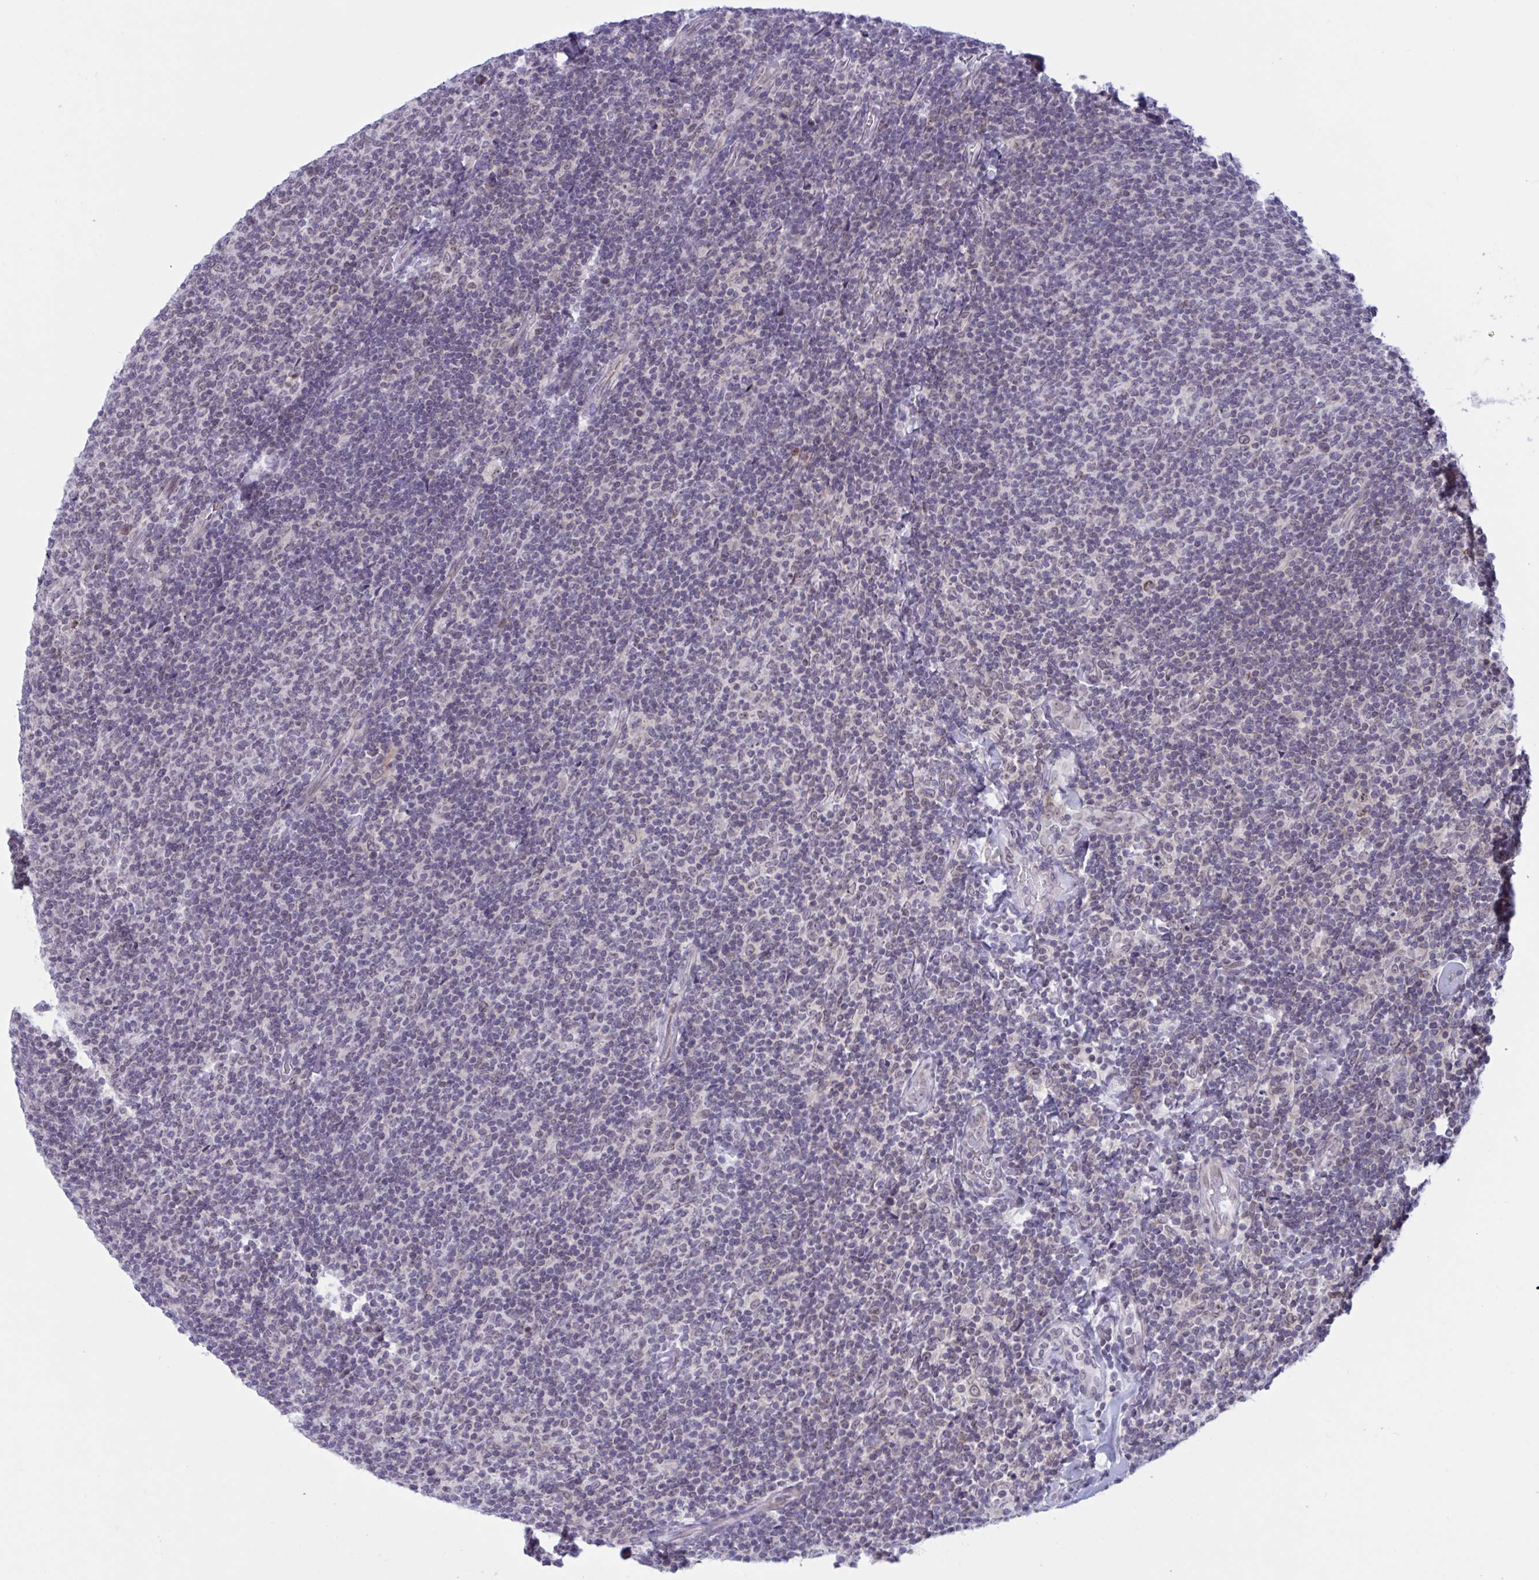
{"staining": {"intensity": "negative", "quantity": "none", "location": "none"}, "tissue": "lymphoma", "cell_type": "Tumor cells", "image_type": "cancer", "snomed": [{"axis": "morphology", "description": "Malignant lymphoma, non-Hodgkin's type, Low grade"}, {"axis": "topography", "description": "Lymph node"}], "caption": "Image shows no significant protein expression in tumor cells of lymphoma.", "gene": "DOCK11", "patient": {"sex": "male", "age": 52}}